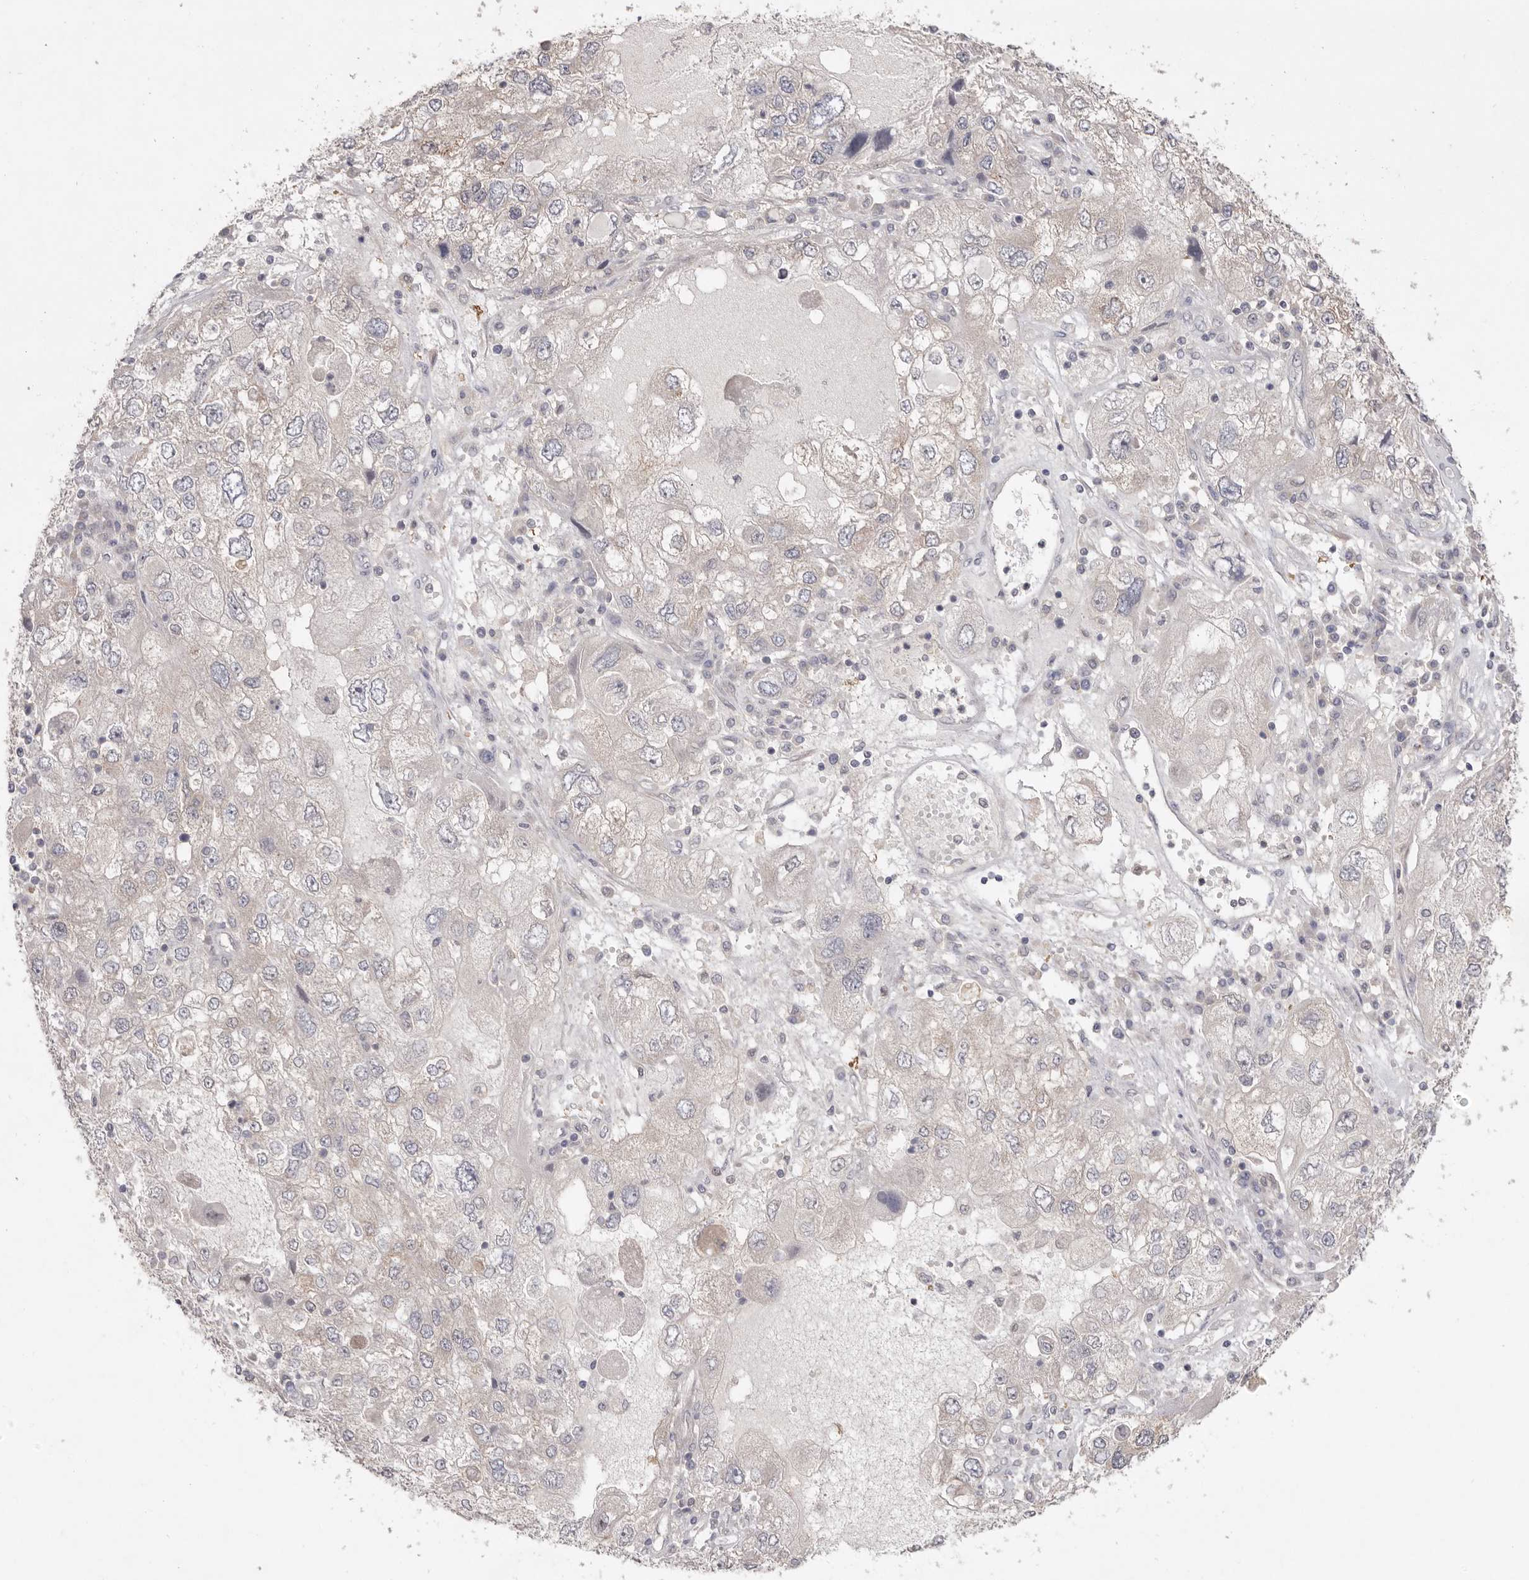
{"staining": {"intensity": "negative", "quantity": "none", "location": "none"}, "tissue": "endometrial cancer", "cell_type": "Tumor cells", "image_type": "cancer", "snomed": [{"axis": "morphology", "description": "Adenocarcinoma, NOS"}, {"axis": "topography", "description": "Endometrium"}], "caption": "IHC of endometrial cancer displays no expression in tumor cells. (DAB immunohistochemistry with hematoxylin counter stain).", "gene": "TADA1", "patient": {"sex": "female", "age": 49}}